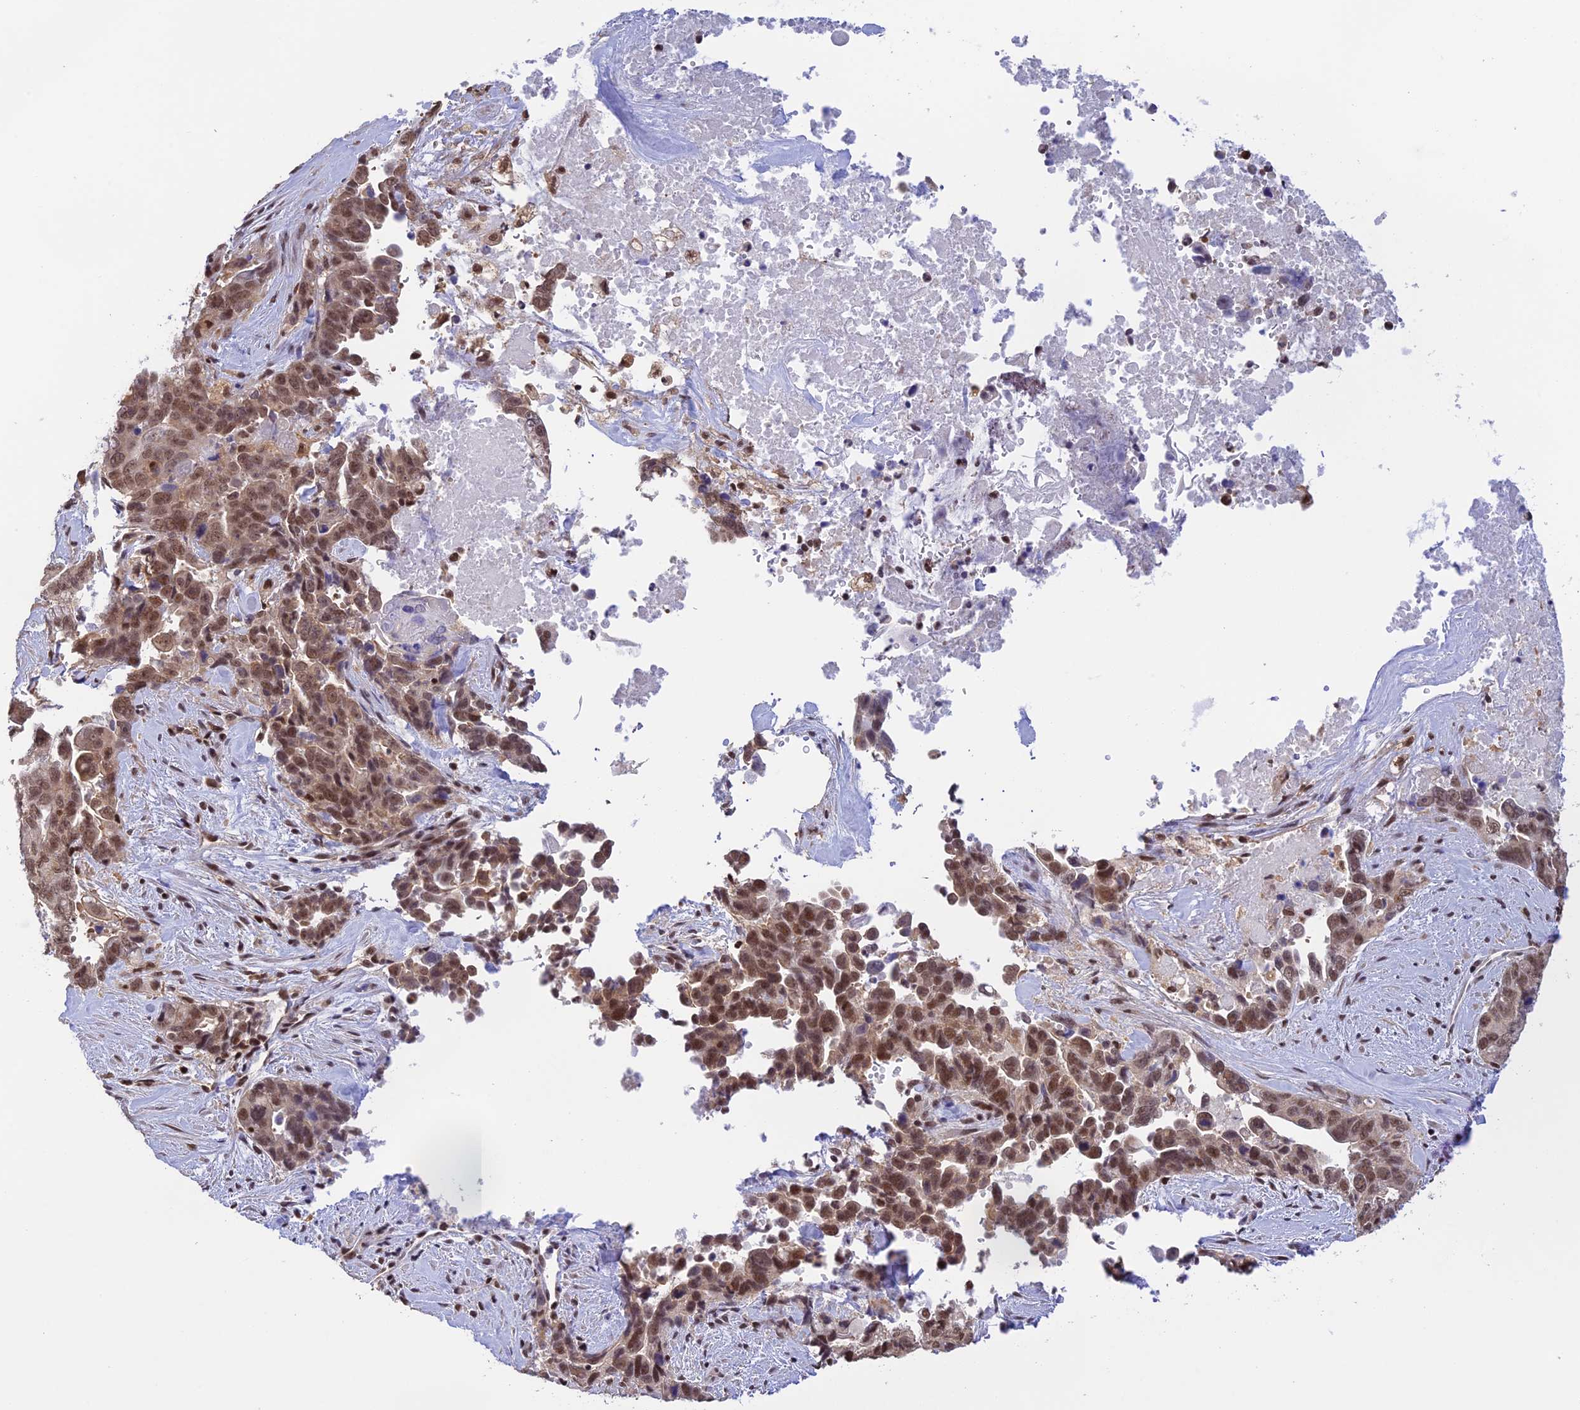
{"staining": {"intensity": "moderate", "quantity": ">75%", "location": "cytoplasmic/membranous,nuclear"}, "tissue": "pancreatic cancer", "cell_type": "Tumor cells", "image_type": "cancer", "snomed": [{"axis": "morphology", "description": "Adenocarcinoma, NOS"}, {"axis": "topography", "description": "Pancreas"}], "caption": "A photomicrograph of adenocarcinoma (pancreatic) stained for a protein exhibits moderate cytoplasmic/membranous and nuclear brown staining in tumor cells. (IHC, brightfield microscopy, high magnification).", "gene": "THAP11", "patient": {"sex": "male", "age": 80}}